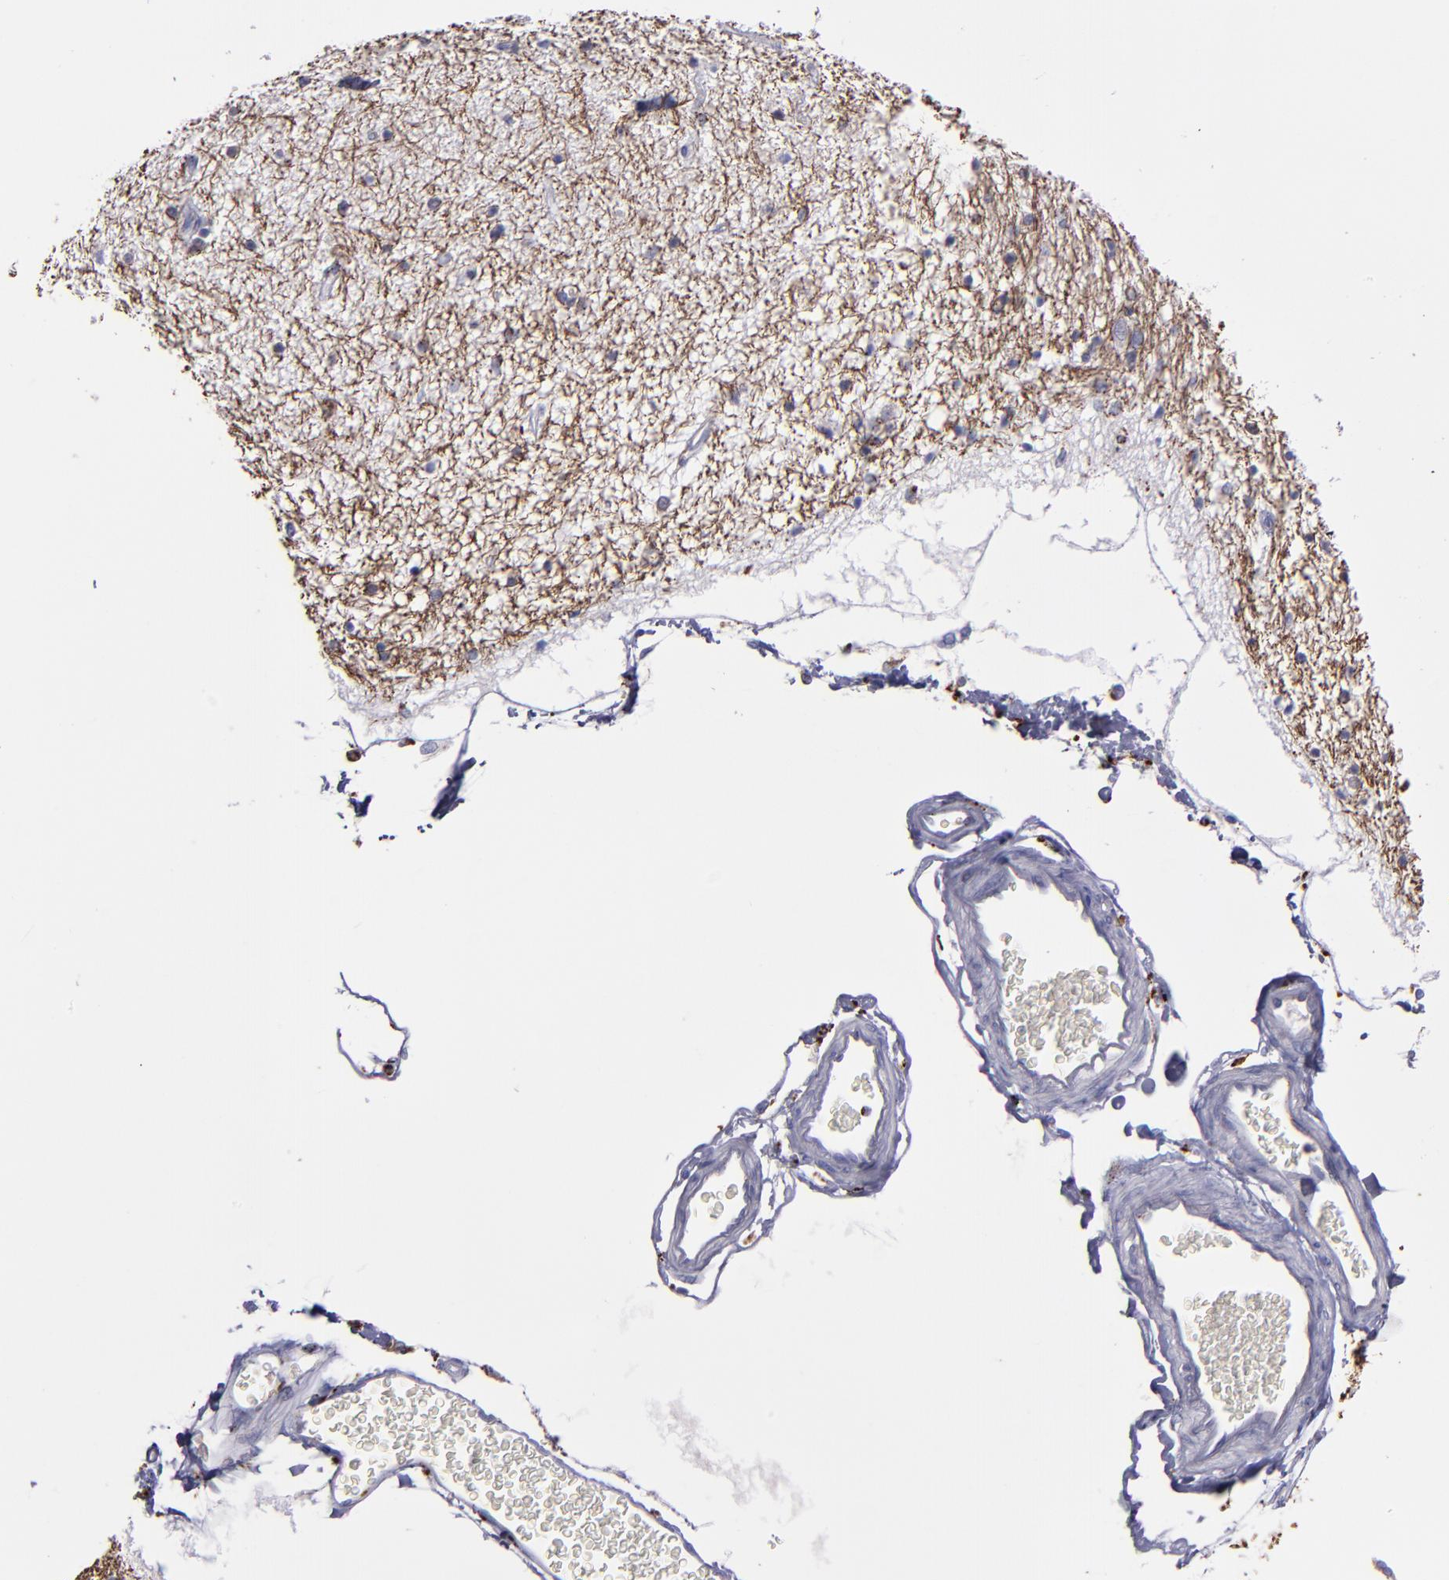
{"staining": {"intensity": "moderate", "quantity": "<25%", "location": "cytoplasmic/membranous"}, "tissue": "hippocampus", "cell_type": "Glial cells", "image_type": "normal", "snomed": [{"axis": "morphology", "description": "Normal tissue, NOS"}, {"axis": "topography", "description": "Hippocampus"}], "caption": "Protein staining displays moderate cytoplasmic/membranous positivity in approximately <25% of glial cells in benign hippocampus. (IHC, brightfield microscopy, high magnification).", "gene": "CTSS", "patient": {"sex": "female", "age": 54}}